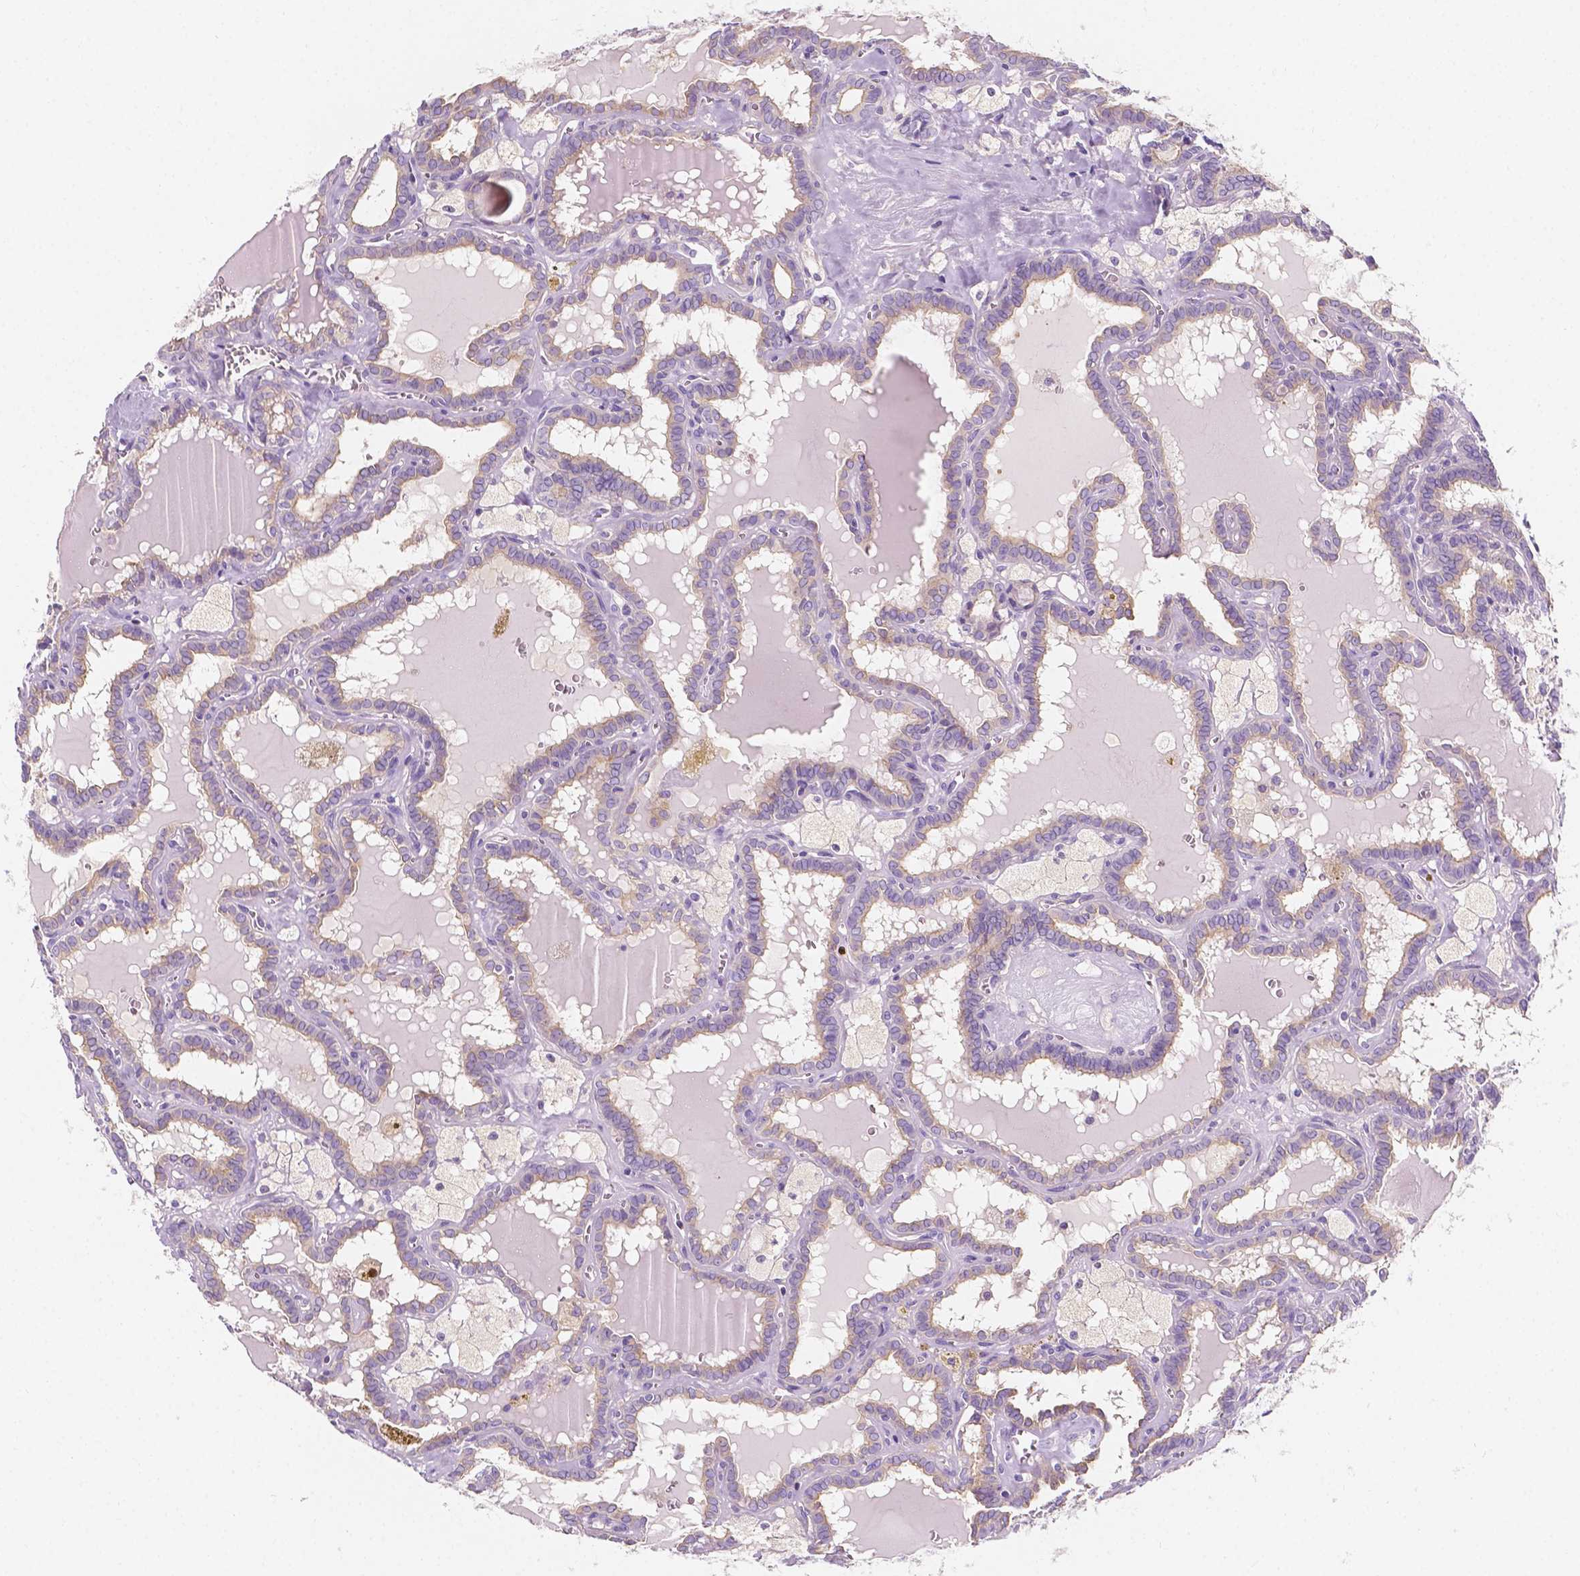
{"staining": {"intensity": "negative", "quantity": "none", "location": "none"}, "tissue": "thyroid cancer", "cell_type": "Tumor cells", "image_type": "cancer", "snomed": [{"axis": "morphology", "description": "Papillary adenocarcinoma, NOS"}, {"axis": "topography", "description": "Thyroid gland"}], "caption": "A high-resolution image shows immunohistochemistry (IHC) staining of thyroid cancer, which shows no significant staining in tumor cells.", "gene": "SIRT2", "patient": {"sex": "female", "age": 39}}